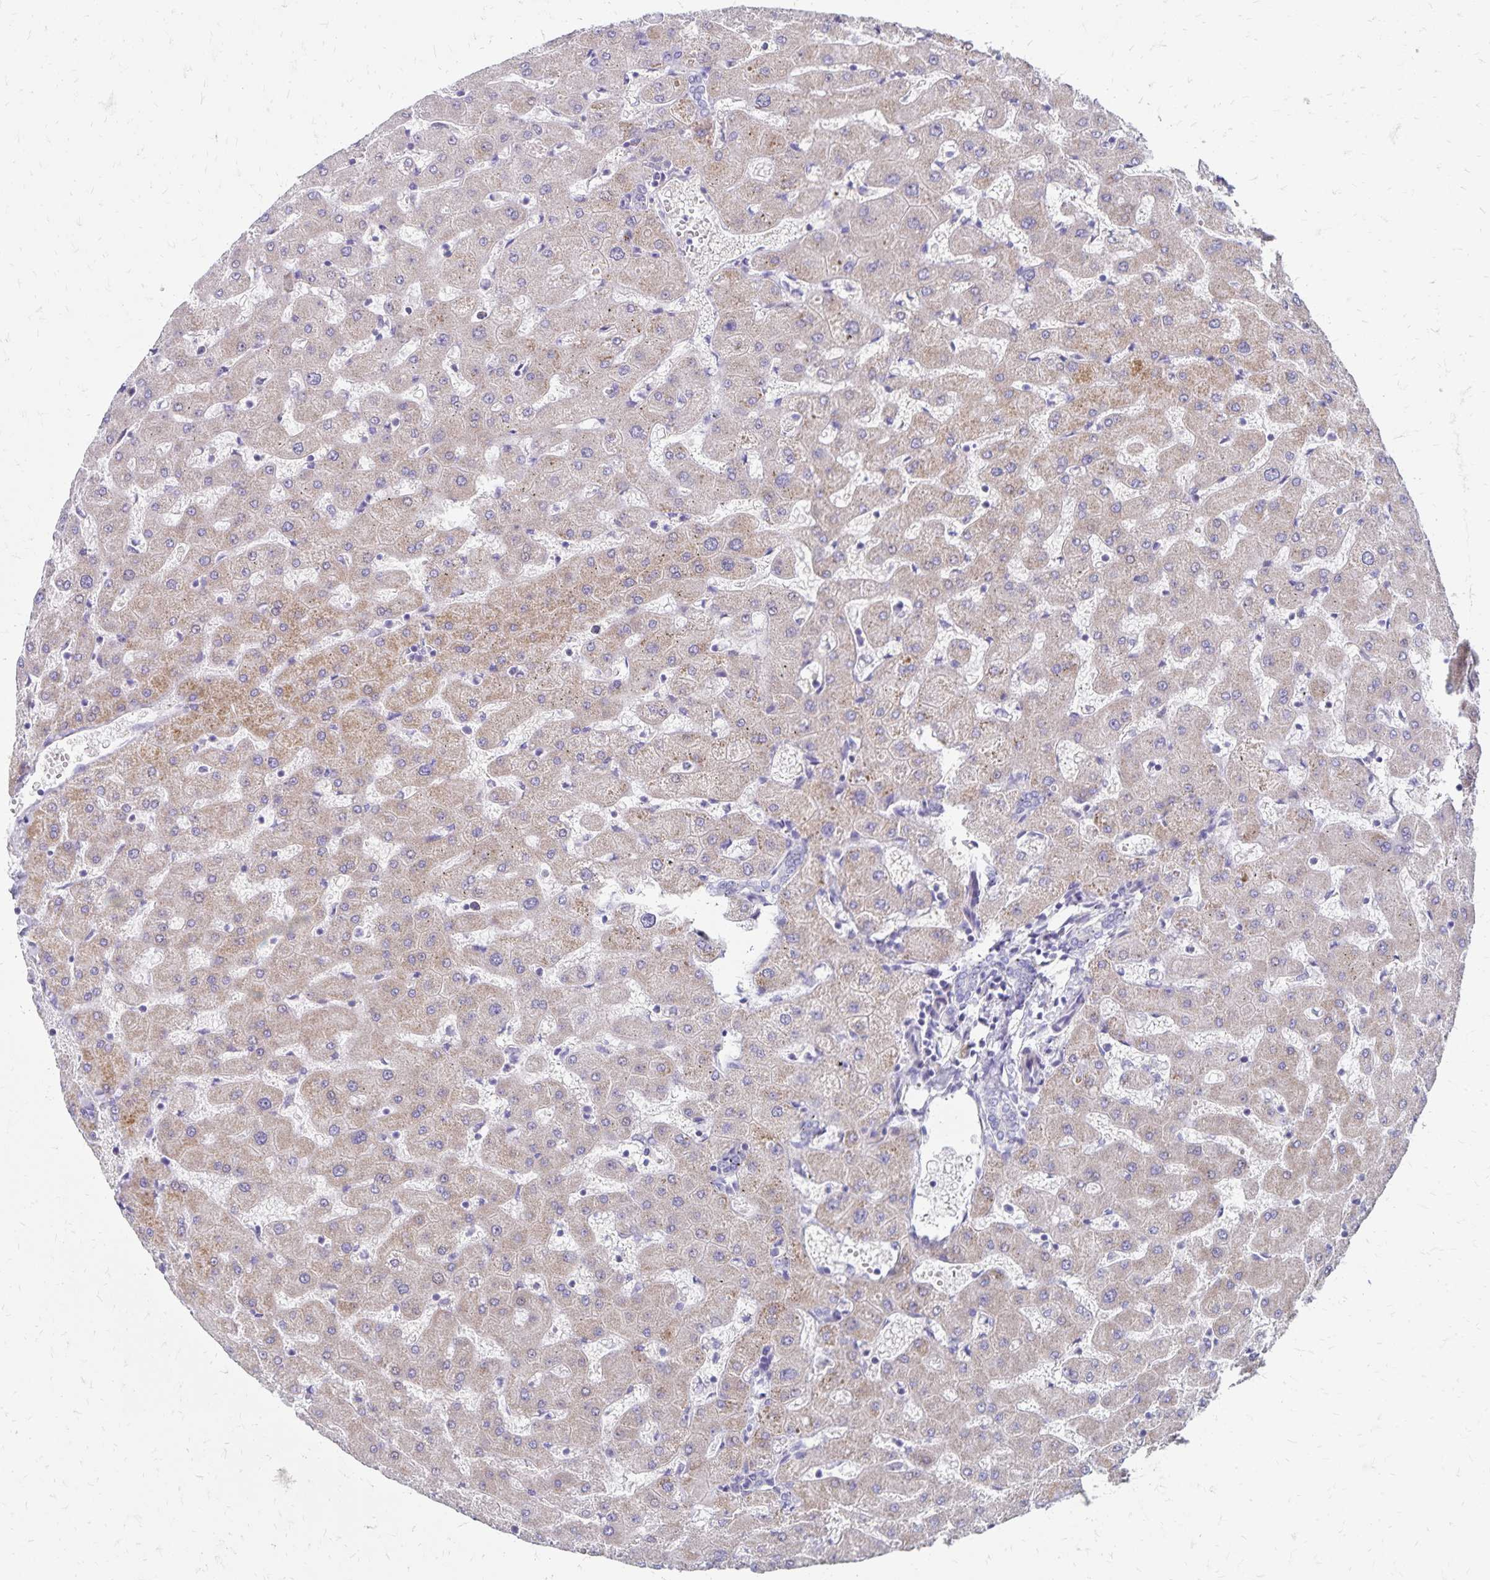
{"staining": {"intensity": "negative", "quantity": "none", "location": "none"}, "tissue": "liver", "cell_type": "Cholangiocytes", "image_type": "normal", "snomed": [{"axis": "morphology", "description": "Normal tissue, NOS"}, {"axis": "topography", "description": "Liver"}], "caption": "IHC image of unremarkable liver: human liver stained with DAB demonstrates no significant protein staining in cholangiocytes.", "gene": "NECAP1", "patient": {"sex": "female", "age": 63}}